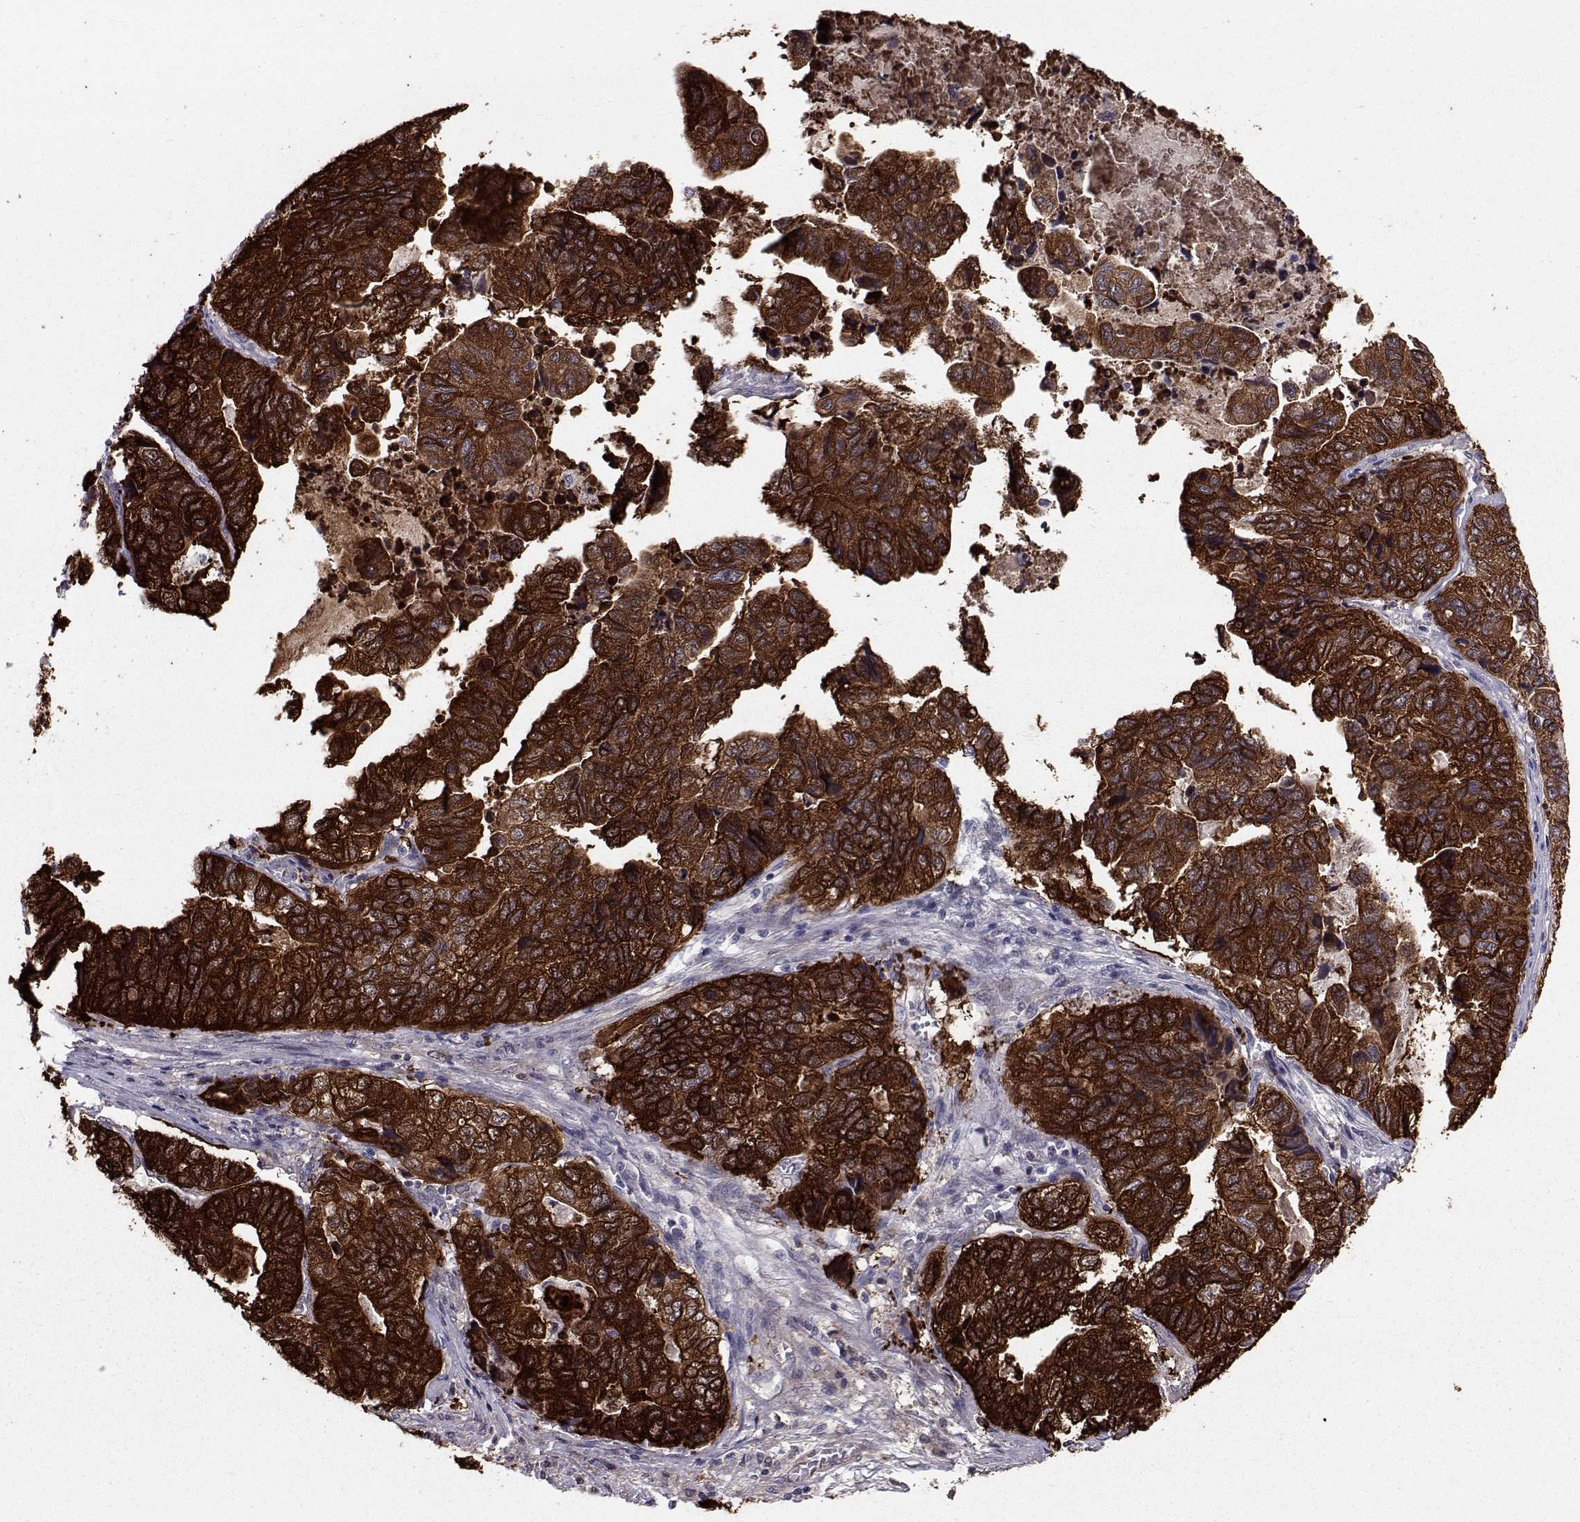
{"staining": {"intensity": "strong", "quantity": ">75%", "location": "cytoplasmic/membranous"}, "tissue": "stomach cancer", "cell_type": "Tumor cells", "image_type": "cancer", "snomed": [{"axis": "morphology", "description": "Adenocarcinoma, NOS"}, {"axis": "topography", "description": "Stomach, upper"}], "caption": "Immunohistochemical staining of stomach adenocarcinoma demonstrates high levels of strong cytoplasmic/membranous protein expression in approximately >75% of tumor cells.", "gene": "HSP90AB1", "patient": {"sex": "female", "age": 67}}